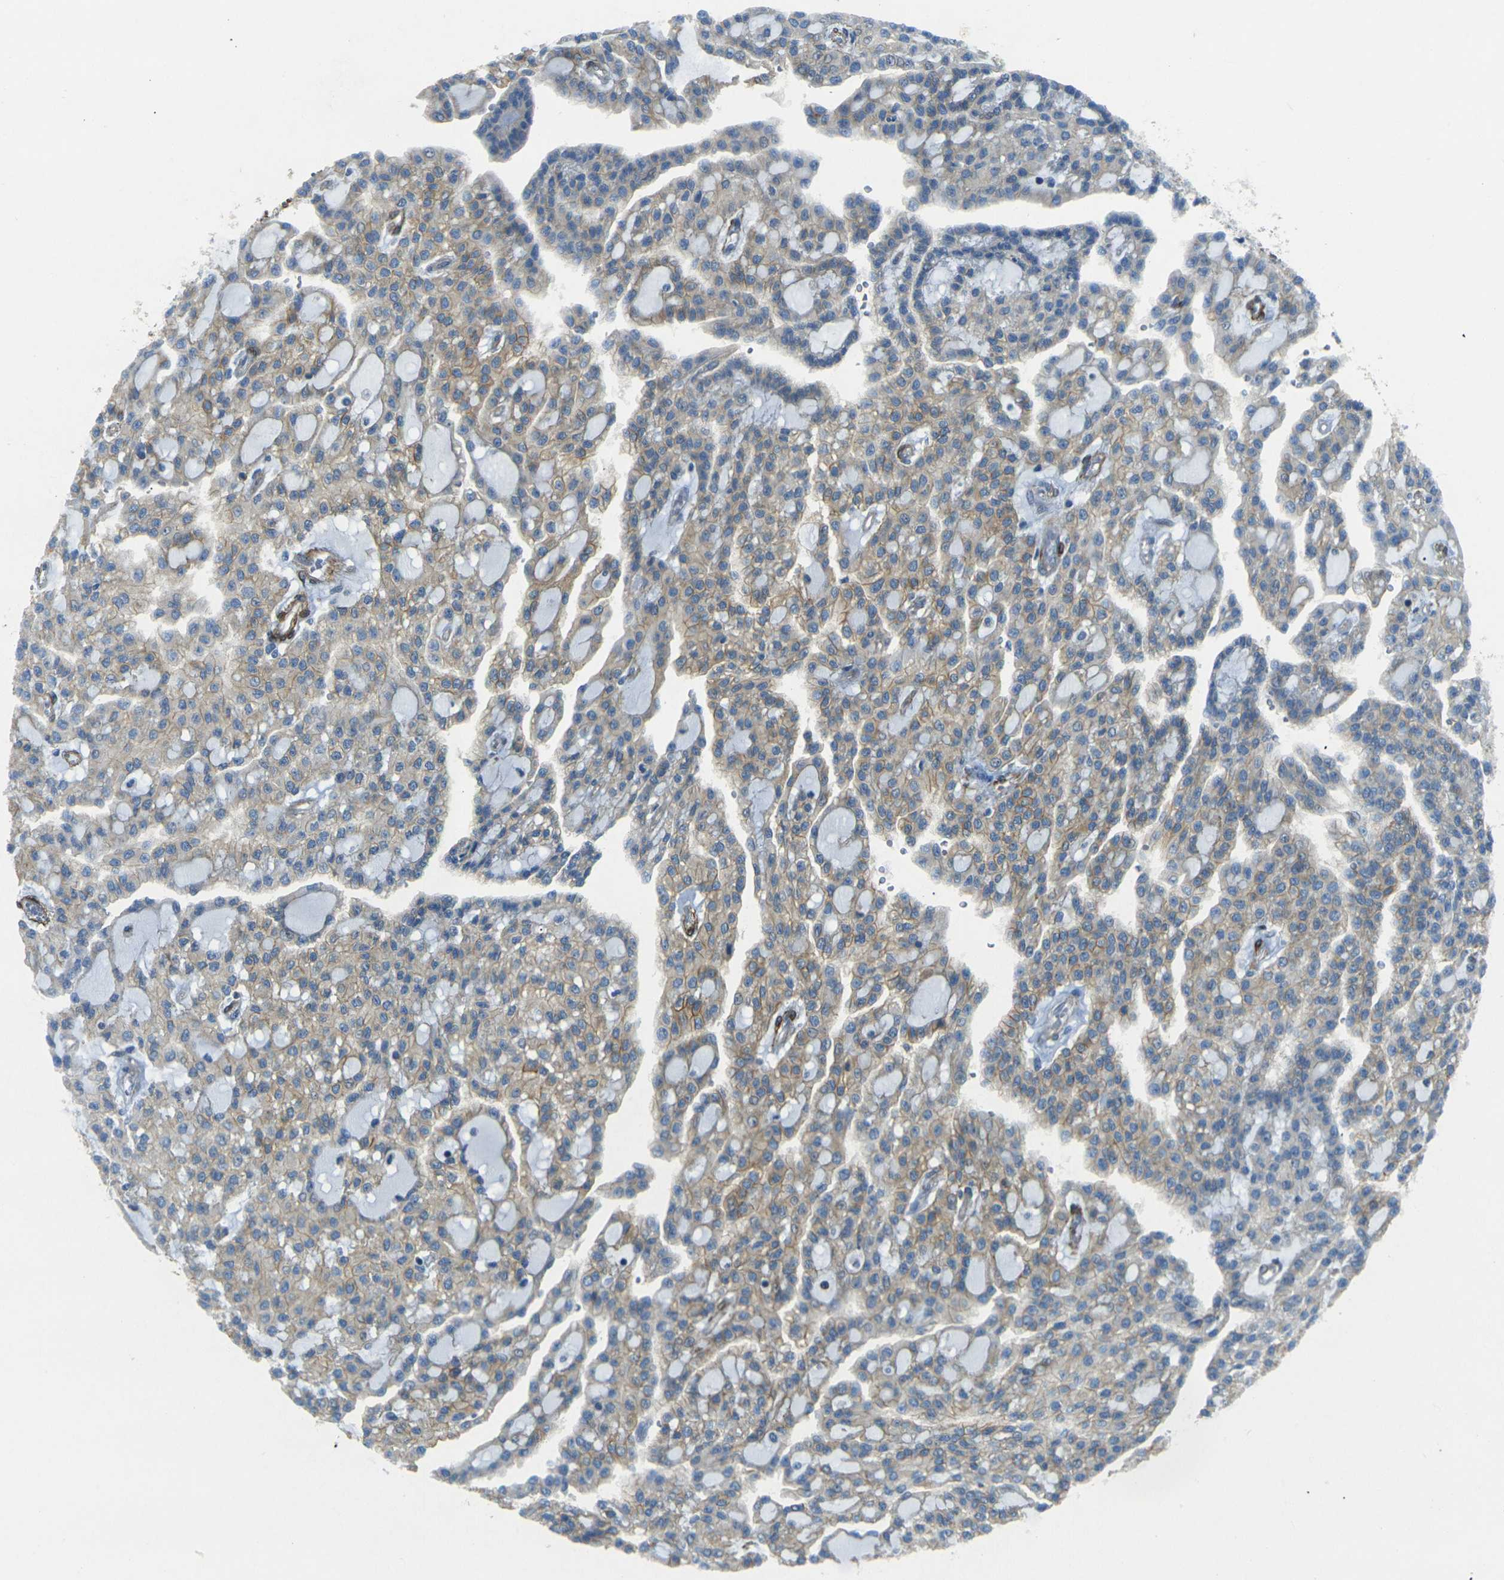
{"staining": {"intensity": "weak", "quantity": ">75%", "location": "cytoplasmic/membranous"}, "tissue": "renal cancer", "cell_type": "Tumor cells", "image_type": "cancer", "snomed": [{"axis": "morphology", "description": "Adenocarcinoma, NOS"}, {"axis": "topography", "description": "Kidney"}], "caption": "A high-resolution histopathology image shows immunohistochemistry staining of renal adenocarcinoma, which displays weak cytoplasmic/membranous expression in approximately >75% of tumor cells.", "gene": "EPHA7", "patient": {"sex": "male", "age": 63}}